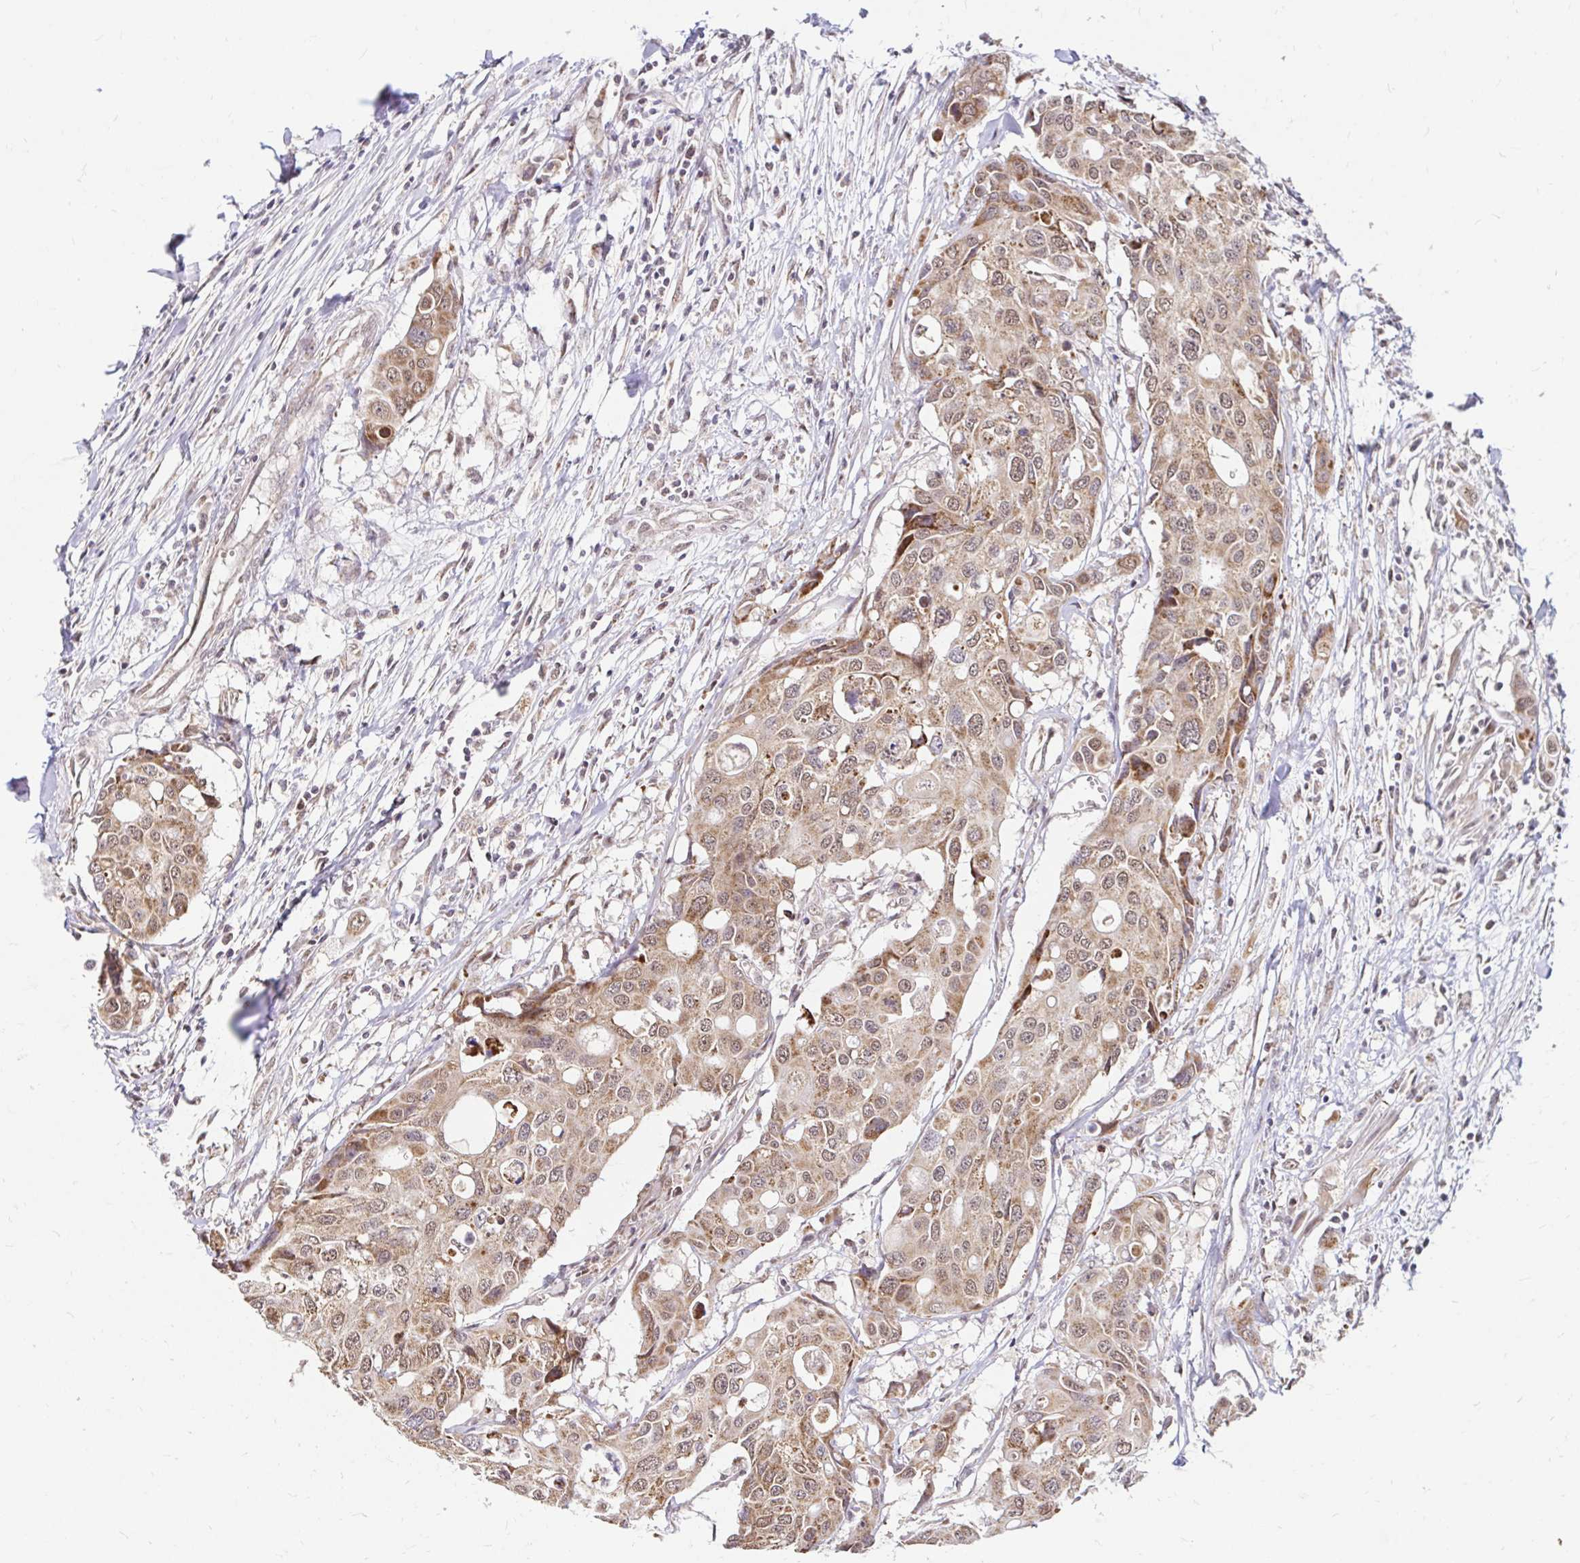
{"staining": {"intensity": "moderate", "quantity": ">75%", "location": "cytoplasmic/membranous"}, "tissue": "colorectal cancer", "cell_type": "Tumor cells", "image_type": "cancer", "snomed": [{"axis": "morphology", "description": "Adenocarcinoma, NOS"}, {"axis": "topography", "description": "Colon"}], "caption": "Immunohistochemical staining of adenocarcinoma (colorectal) shows medium levels of moderate cytoplasmic/membranous staining in about >75% of tumor cells. (DAB (3,3'-diaminobenzidine) IHC, brown staining for protein, blue staining for nuclei).", "gene": "TIMM50", "patient": {"sex": "male", "age": 77}}